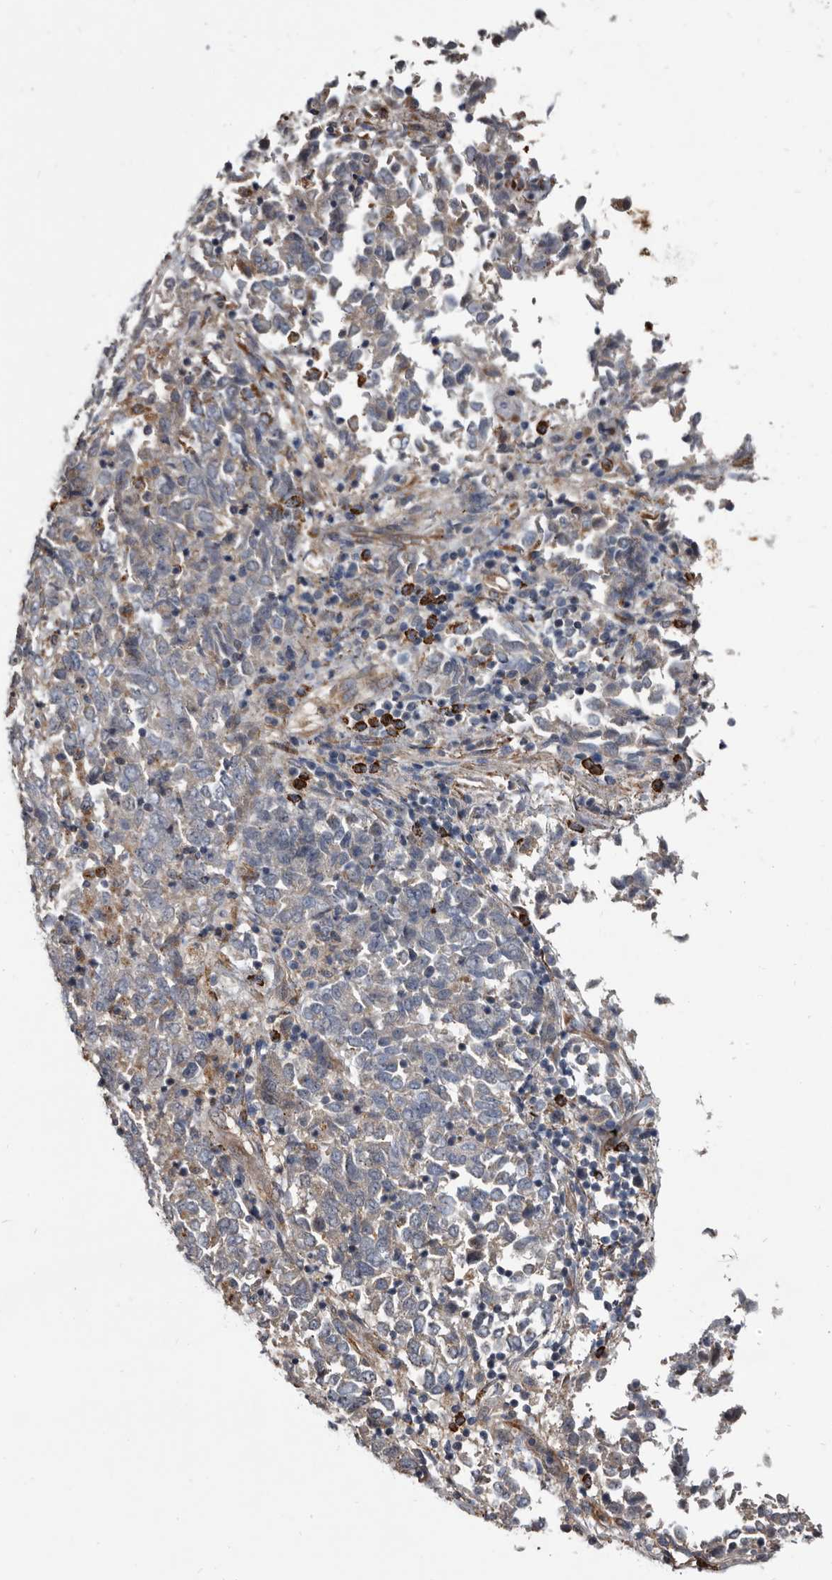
{"staining": {"intensity": "negative", "quantity": "none", "location": "none"}, "tissue": "endometrial cancer", "cell_type": "Tumor cells", "image_type": "cancer", "snomed": [{"axis": "morphology", "description": "Adenocarcinoma, NOS"}, {"axis": "topography", "description": "Endometrium"}], "caption": "This is an IHC histopathology image of endometrial cancer (adenocarcinoma). There is no positivity in tumor cells.", "gene": "CTSA", "patient": {"sex": "female", "age": 80}}